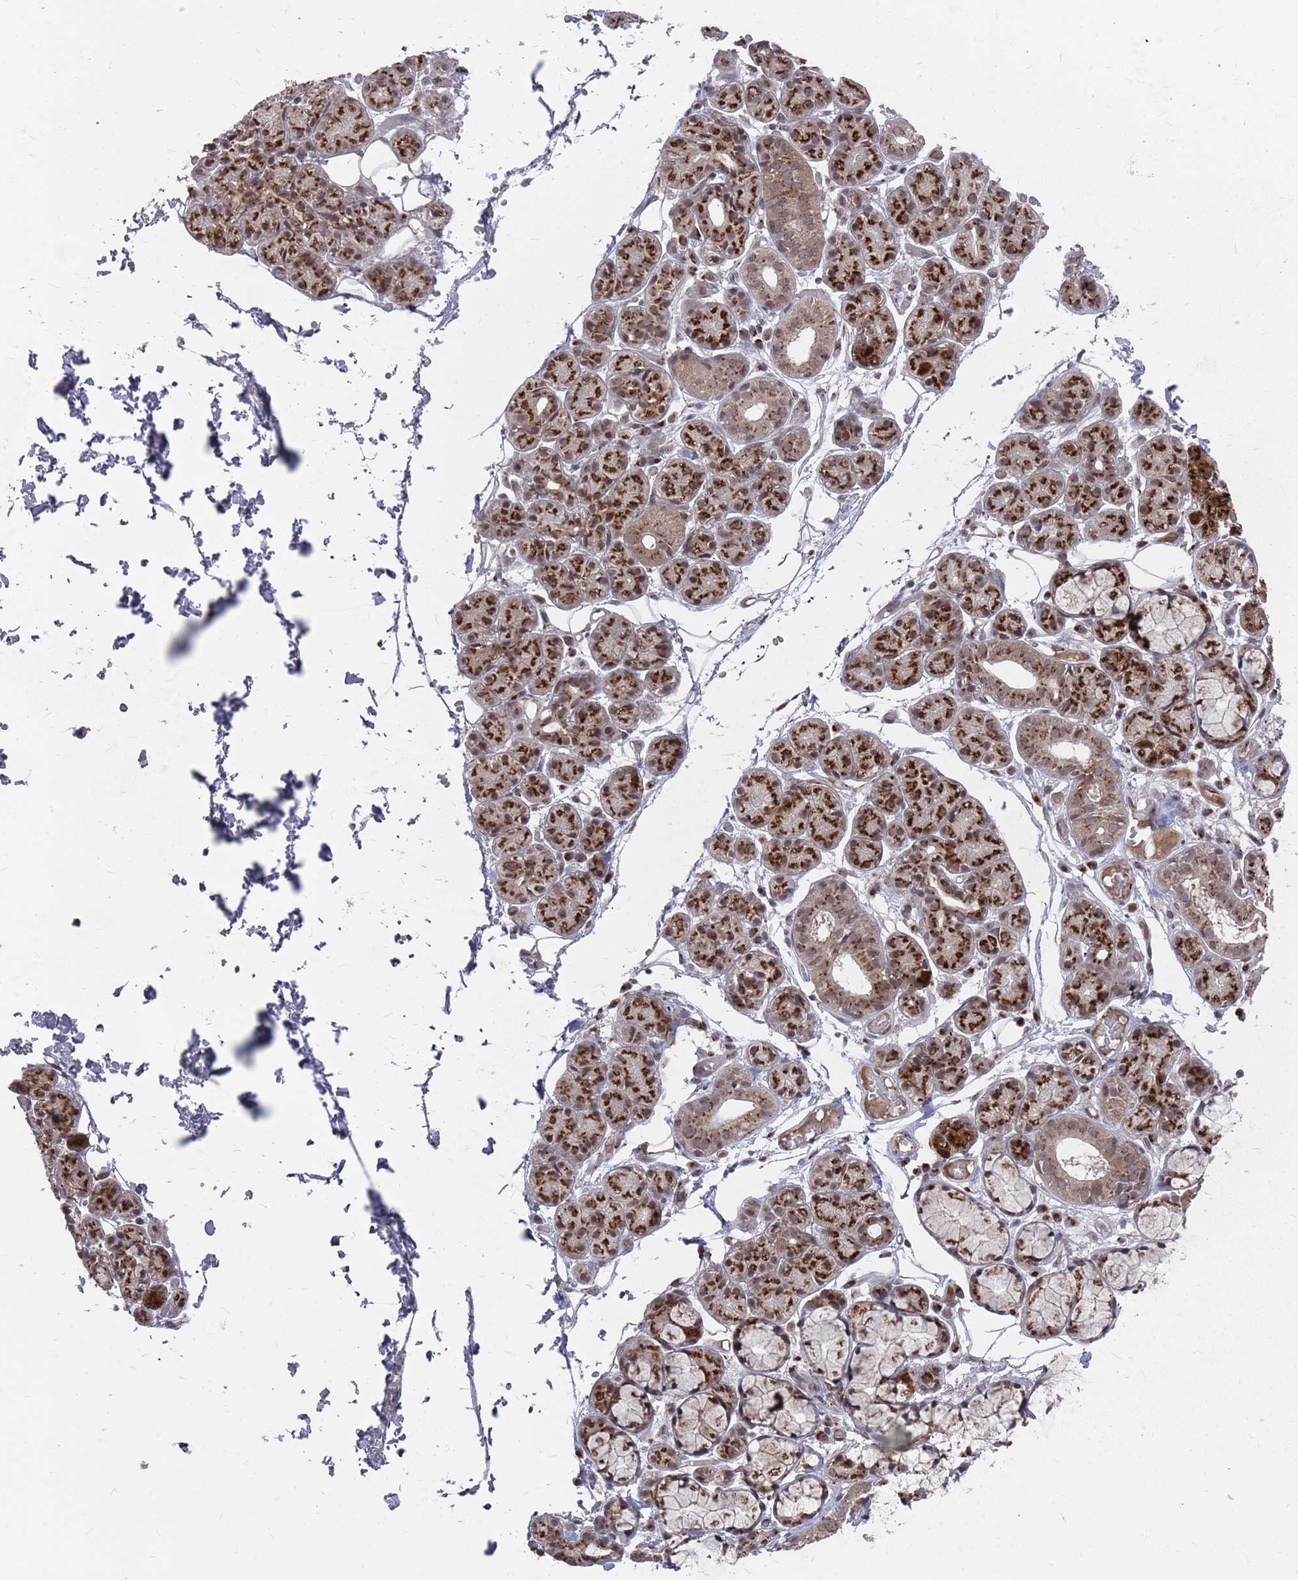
{"staining": {"intensity": "strong", "quantity": "25%-75%", "location": "cytoplasmic/membranous"}, "tissue": "salivary gland", "cell_type": "Glandular cells", "image_type": "normal", "snomed": [{"axis": "morphology", "description": "Normal tissue, NOS"}, {"axis": "topography", "description": "Salivary gland"}], "caption": "Immunohistochemistry (IHC) staining of normal salivary gland, which displays high levels of strong cytoplasmic/membranous staining in about 25%-75% of glandular cells indicating strong cytoplasmic/membranous protein positivity. The staining was performed using DAB (3,3'-diaminobenzidine) (brown) for protein detection and nuclei were counterstained in hematoxylin (blue).", "gene": "FMO4", "patient": {"sex": "male", "age": 63}}